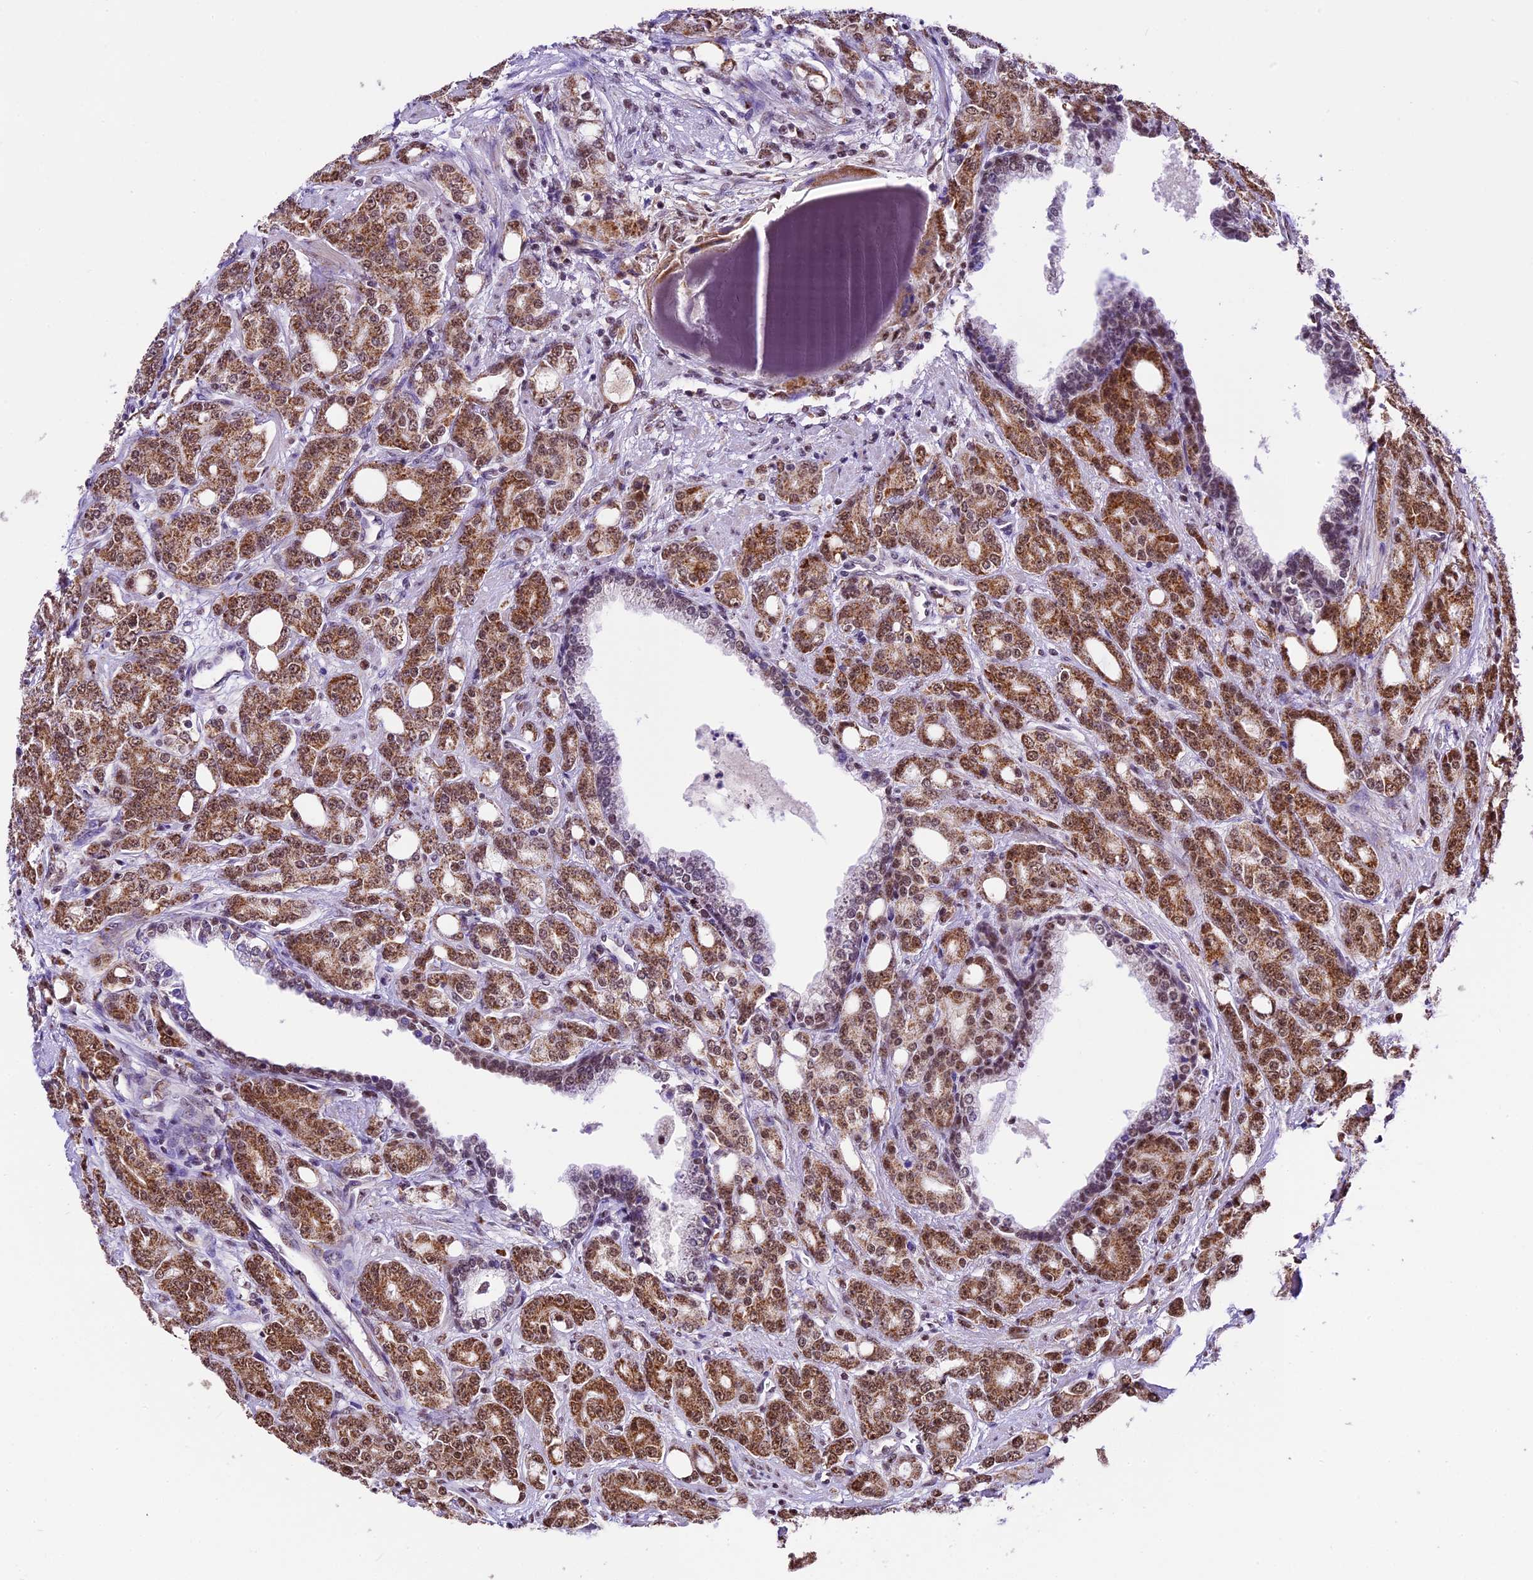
{"staining": {"intensity": "moderate", "quantity": ">75%", "location": "cytoplasmic/membranous,nuclear"}, "tissue": "prostate cancer", "cell_type": "Tumor cells", "image_type": "cancer", "snomed": [{"axis": "morphology", "description": "Adenocarcinoma, High grade"}, {"axis": "topography", "description": "Prostate"}], "caption": "Tumor cells exhibit medium levels of moderate cytoplasmic/membranous and nuclear expression in about >75% of cells in human prostate cancer.", "gene": "CARS2", "patient": {"sex": "male", "age": 62}}